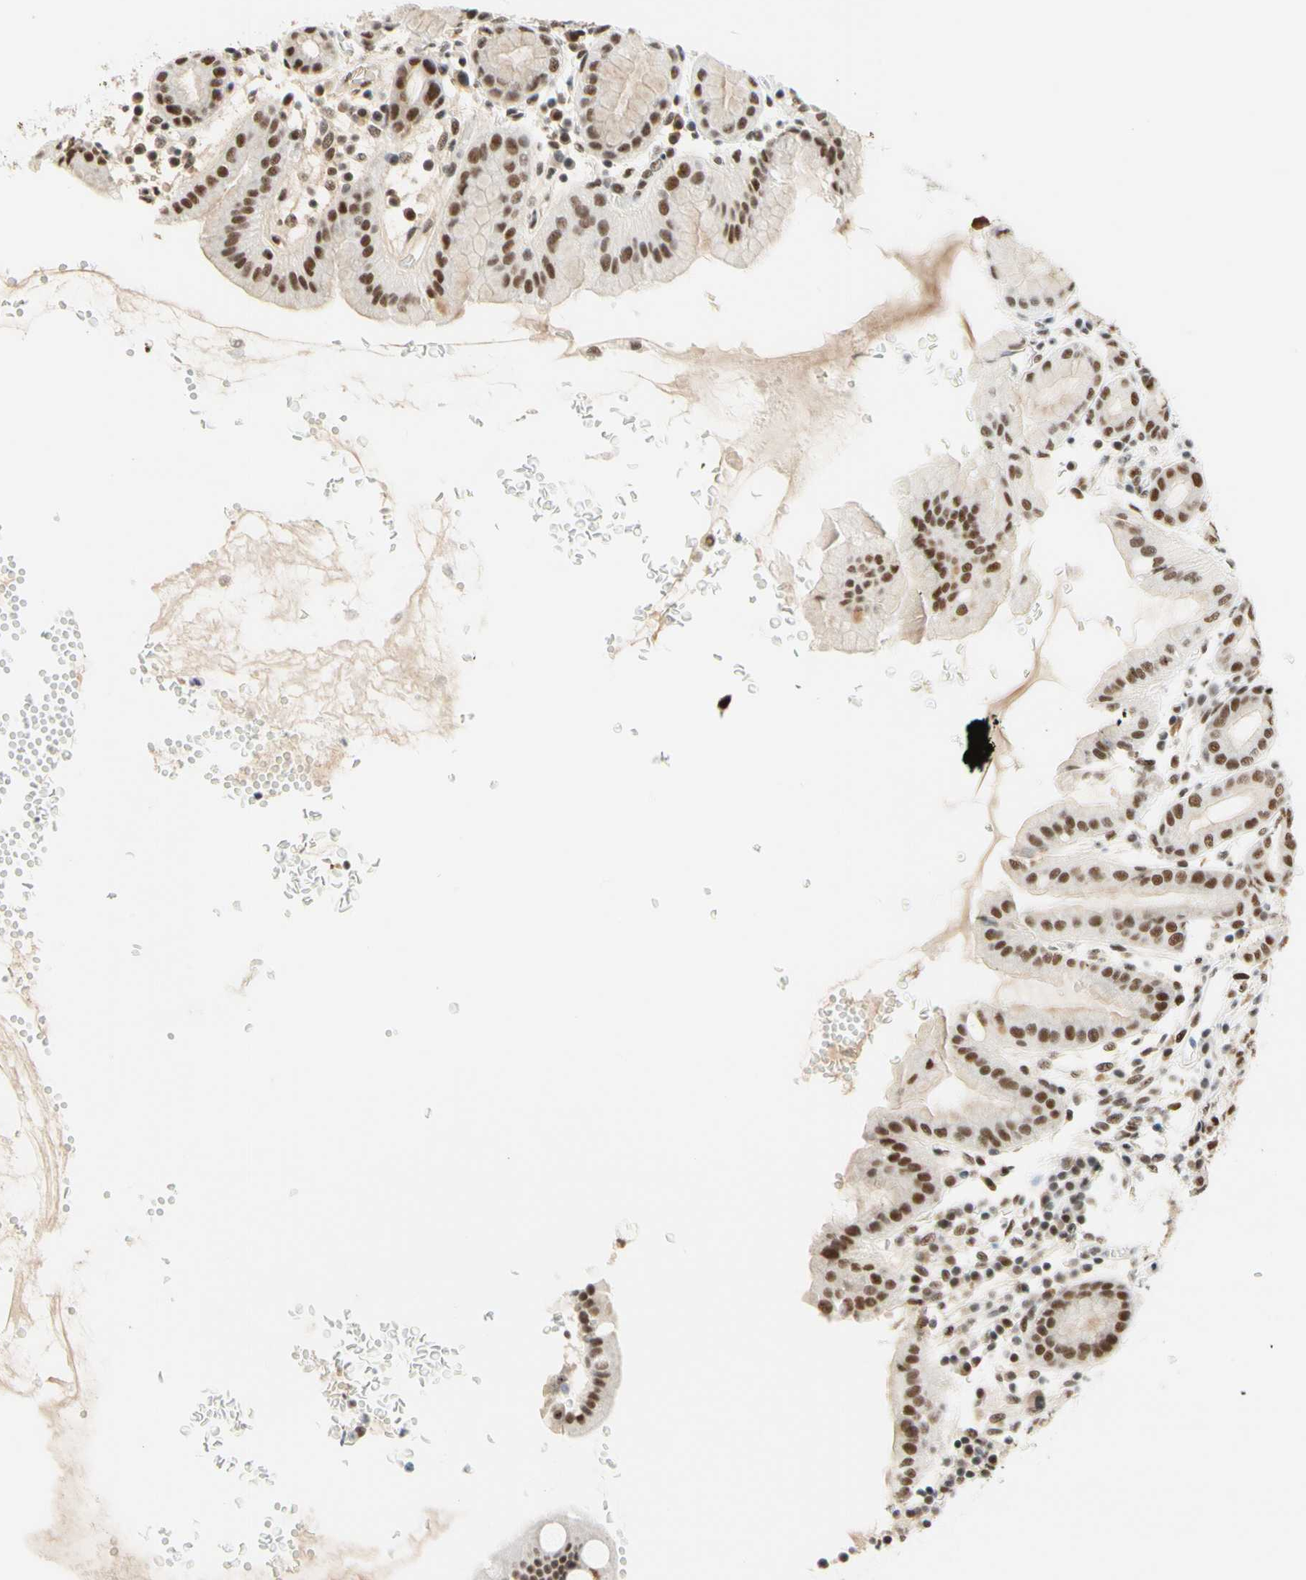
{"staining": {"intensity": "strong", "quantity": ">75%", "location": "nuclear"}, "tissue": "stomach", "cell_type": "Glandular cells", "image_type": "normal", "snomed": [{"axis": "morphology", "description": "Normal tissue, NOS"}, {"axis": "topography", "description": "Stomach, upper"}], "caption": "About >75% of glandular cells in unremarkable stomach show strong nuclear protein positivity as visualized by brown immunohistochemical staining.", "gene": "ZSCAN16", "patient": {"sex": "male", "age": 68}}